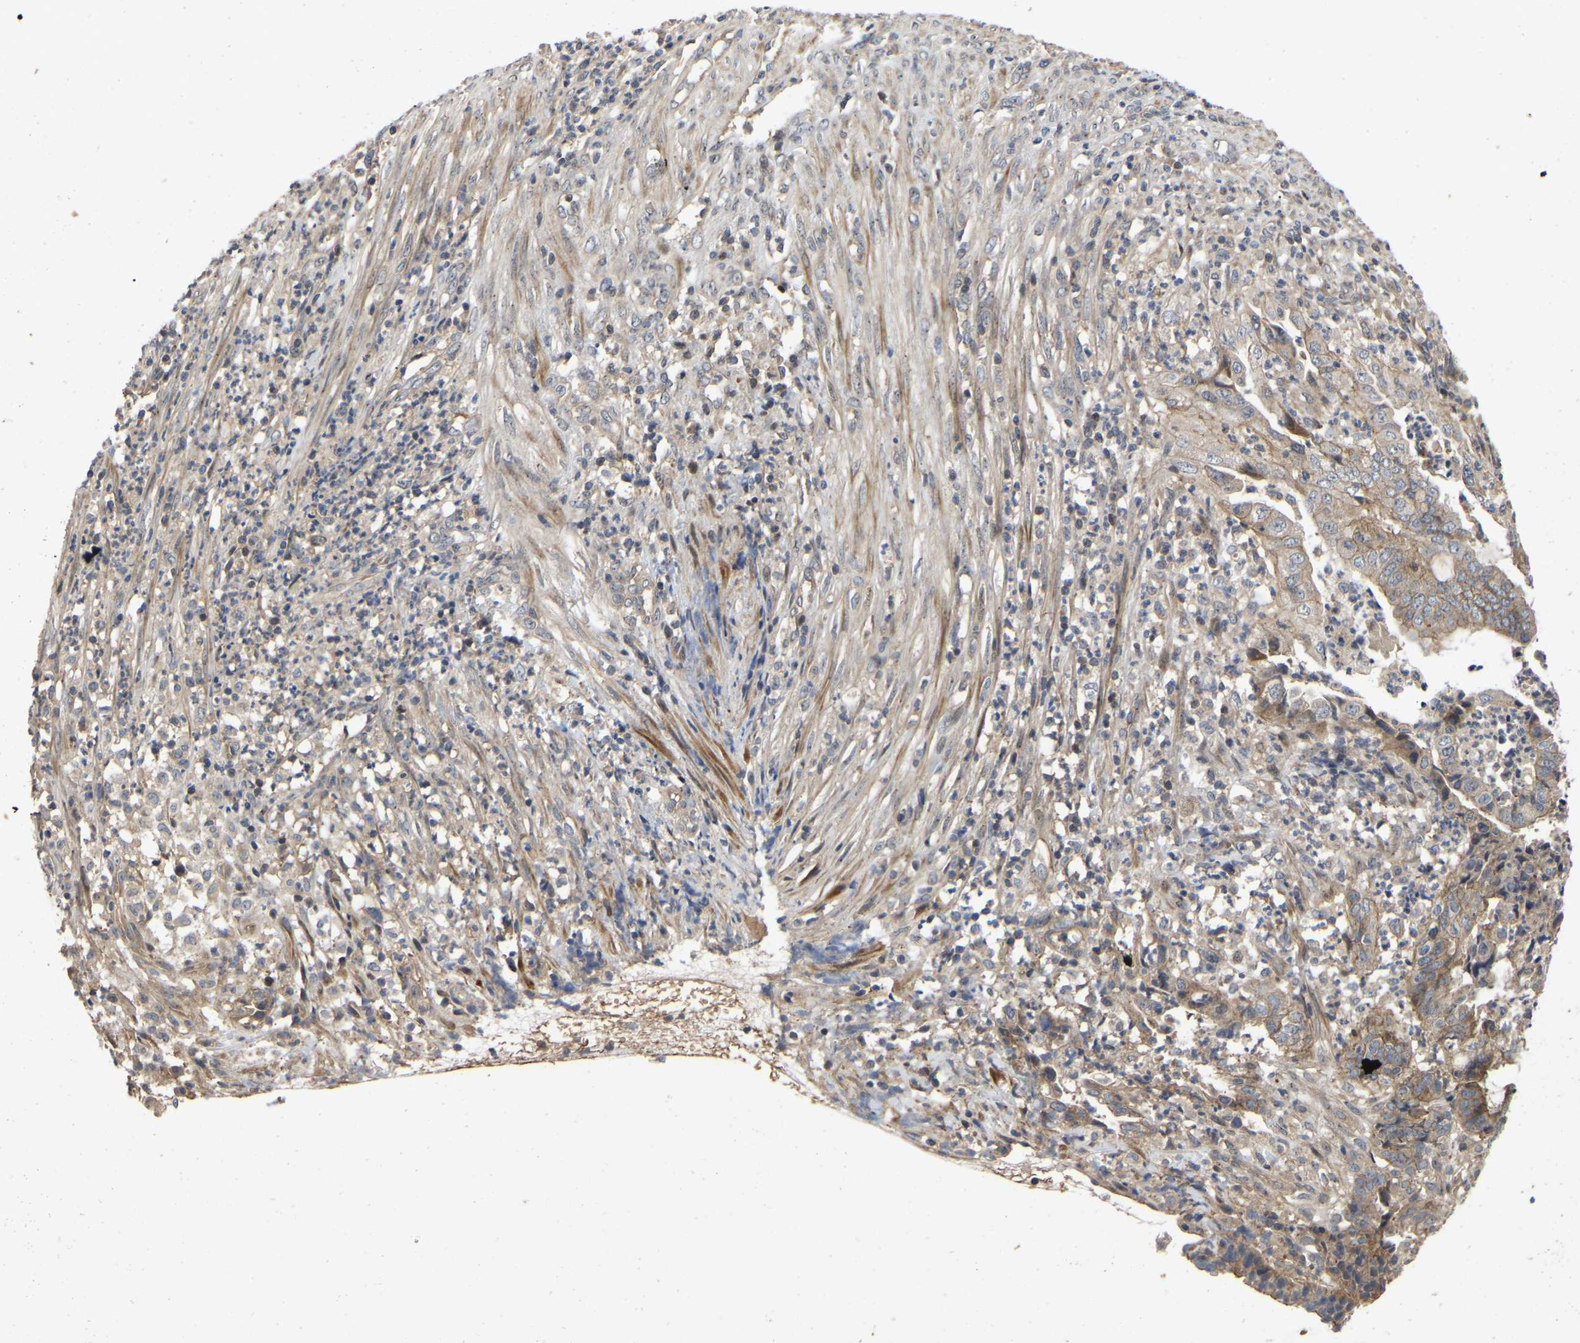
{"staining": {"intensity": "weak", "quantity": ">75%", "location": "cytoplasmic/membranous"}, "tissue": "endometrial cancer", "cell_type": "Tumor cells", "image_type": "cancer", "snomed": [{"axis": "morphology", "description": "Adenocarcinoma, NOS"}, {"axis": "topography", "description": "Endometrium"}], "caption": "IHC (DAB (3,3'-diaminobenzidine)) staining of endometrial cancer displays weak cytoplasmic/membranous protein expression in about >75% of tumor cells.", "gene": "PRDM14", "patient": {"sex": "female", "age": 51}}